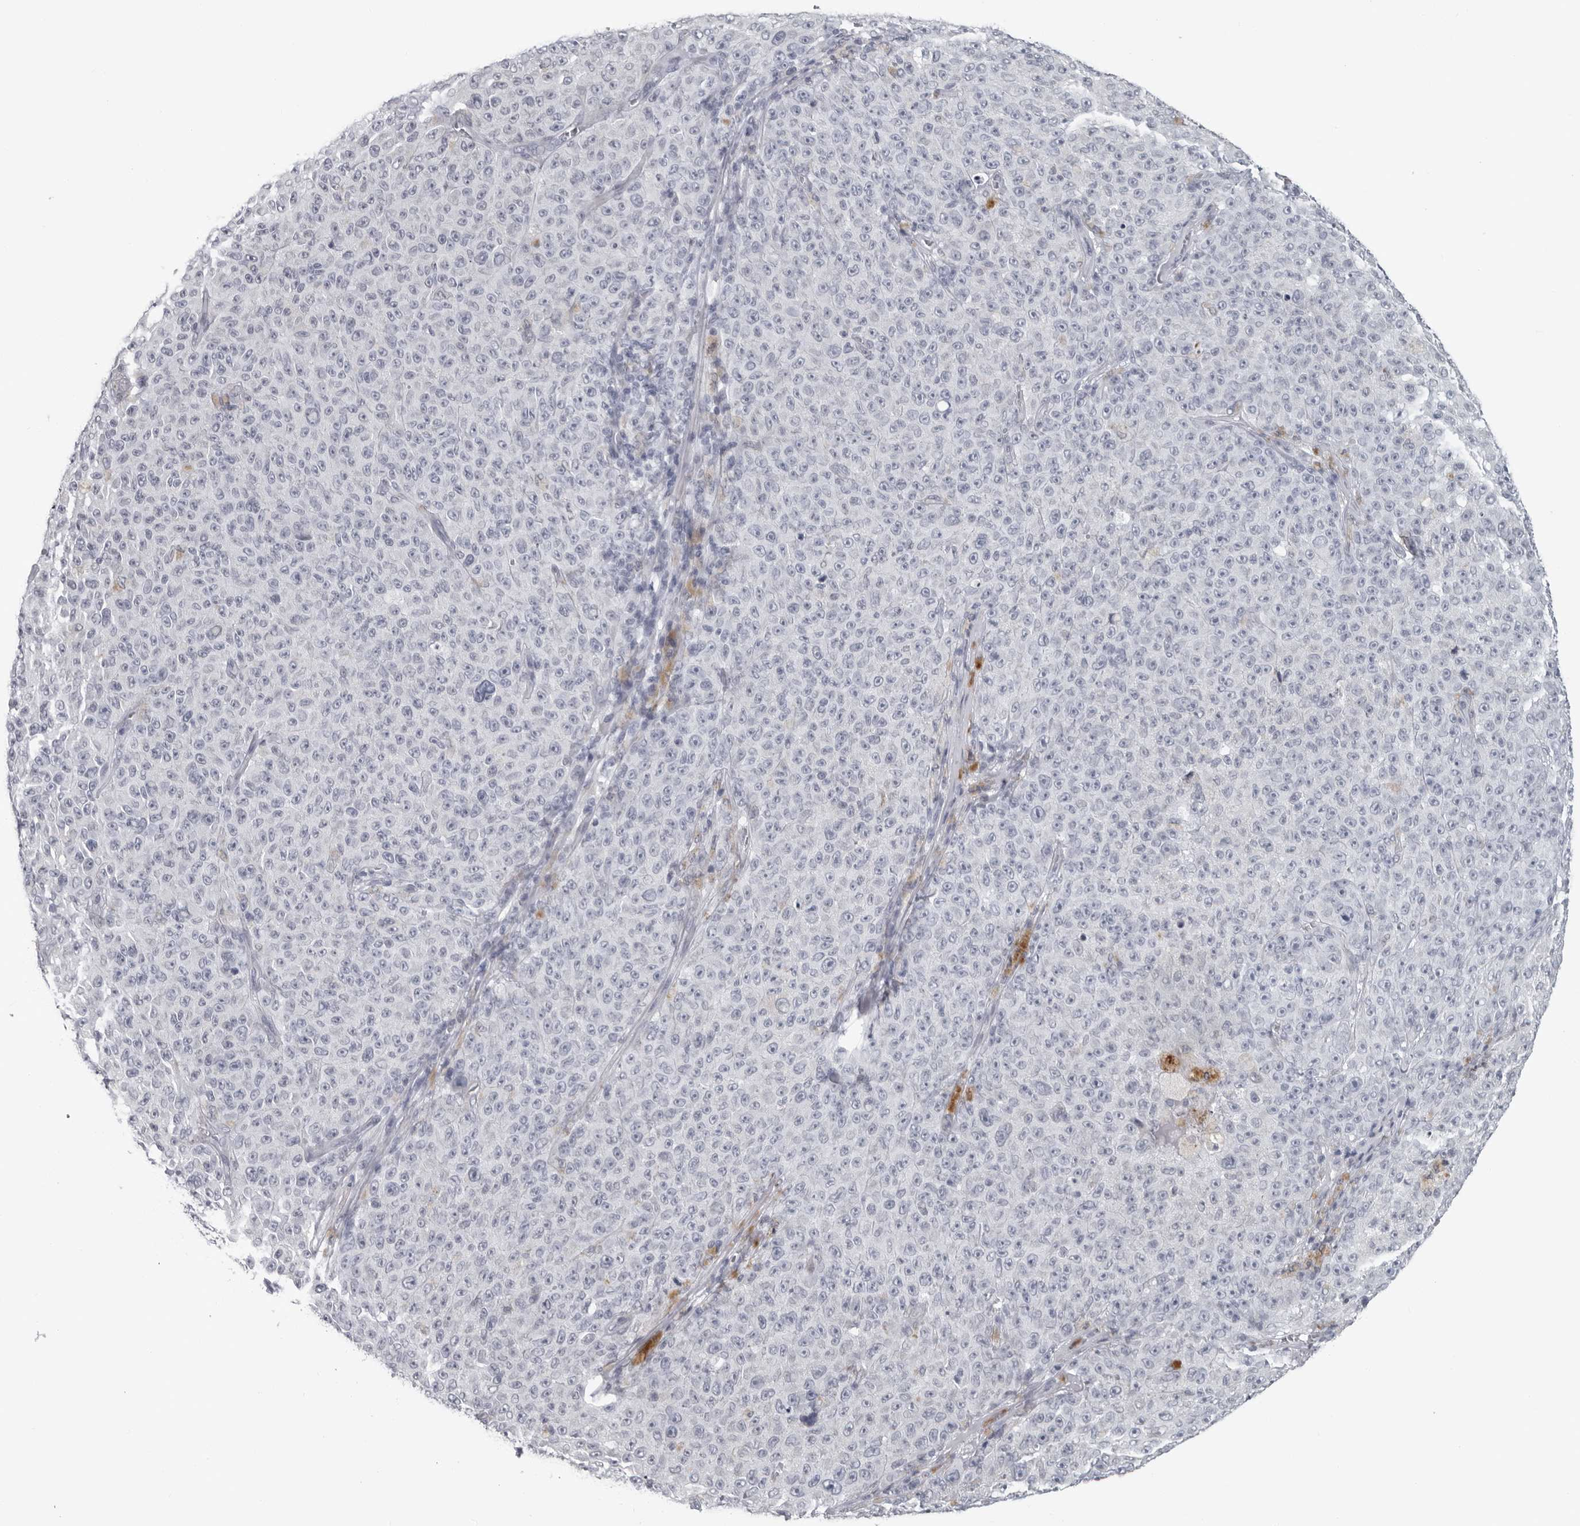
{"staining": {"intensity": "negative", "quantity": "none", "location": "none"}, "tissue": "melanoma", "cell_type": "Tumor cells", "image_type": "cancer", "snomed": [{"axis": "morphology", "description": "Malignant melanoma, NOS"}, {"axis": "topography", "description": "Skin"}], "caption": "Micrograph shows no protein staining in tumor cells of malignant melanoma tissue.", "gene": "OPLAH", "patient": {"sex": "female", "age": 82}}